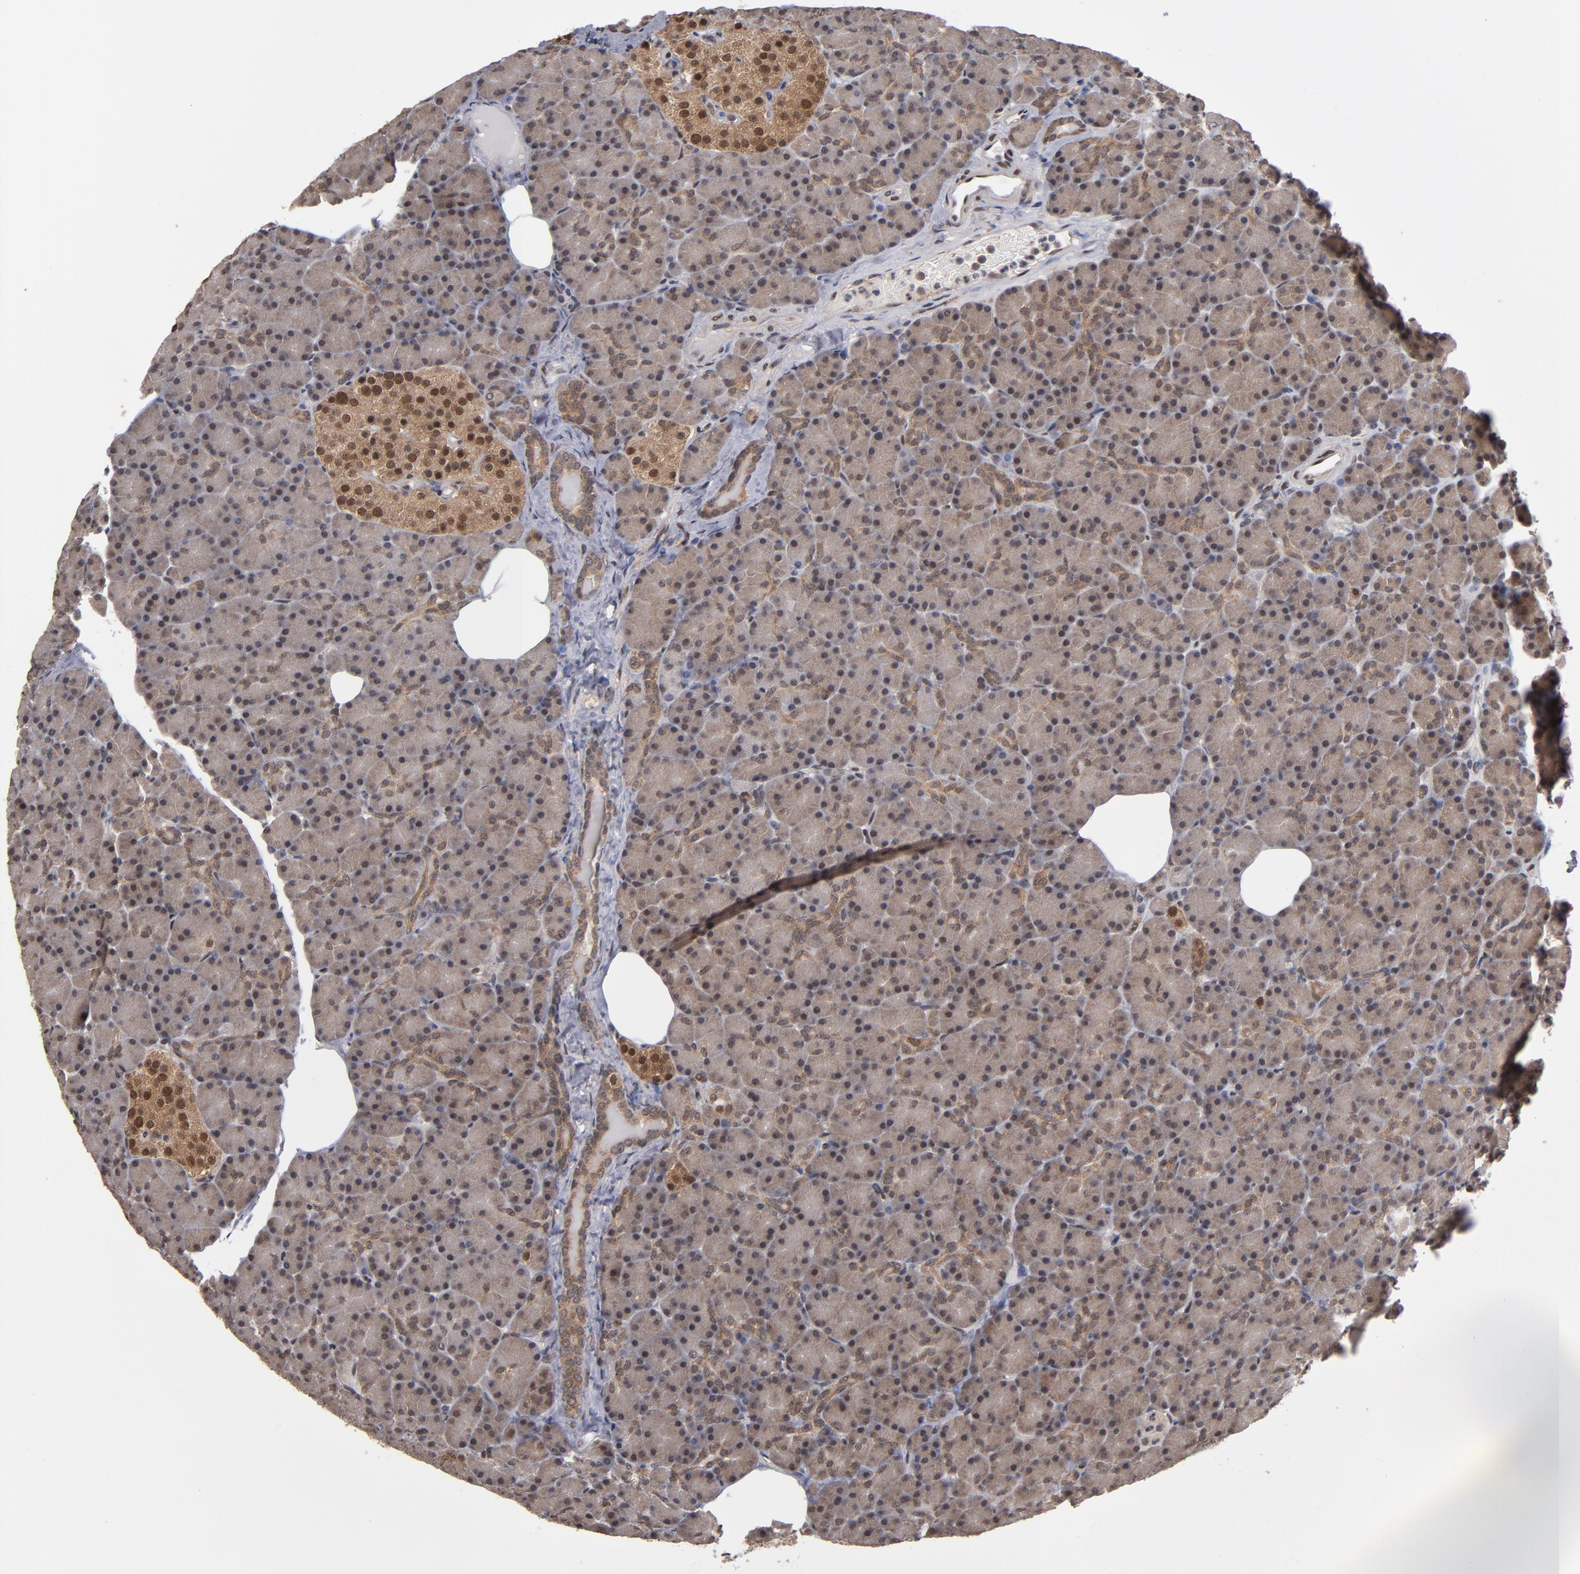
{"staining": {"intensity": "weak", "quantity": ">75%", "location": "cytoplasmic/membranous,nuclear"}, "tissue": "pancreas", "cell_type": "Exocrine glandular cells", "image_type": "normal", "snomed": [{"axis": "morphology", "description": "Normal tissue, NOS"}, {"axis": "topography", "description": "Pancreas"}], "caption": "Immunohistochemical staining of benign pancreas exhibits weak cytoplasmic/membranous,nuclear protein staining in about >75% of exocrine glandular cells. (Stains: DAB (3,3'-diaminobenzidine) in brown, nuclei in blue, Microscopy: brightfield microscopy at high magnification).", "gene": "HUWE1", "patient": {"sex": "female", "age": 43}}